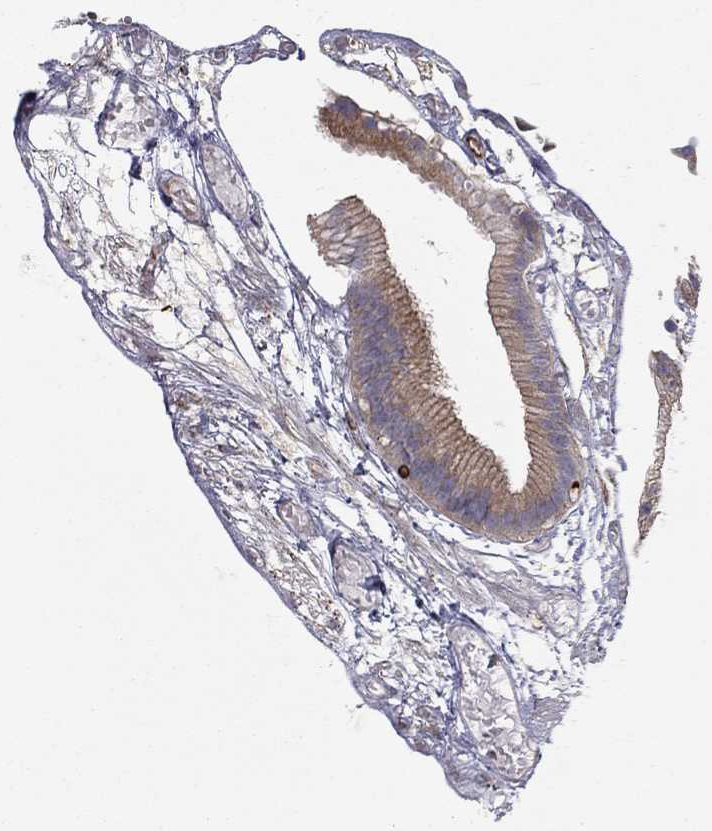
{"staining": {"intensity": "moderate", "quantity": "25%-75%", "location": "cytoplasmic/membranous"}, "tissue": "gallbladder", "cell_type": "Glandular cells", "image_type": "normal", "snomed": [{"axis": "morphology", "description": "Normal tissue, NOS"}, {"axis": "topography", "description": "Gallbladder"}], "caption": "Approximately 25%-75% of glandular cells in normal gallbladder exhibit moderate cytoplasmic/membranous protein positivity as visualized by brown immunohistochemical staining.", "gene": "CLSTN1", "patient": {"sex": "female", "age": 45}}